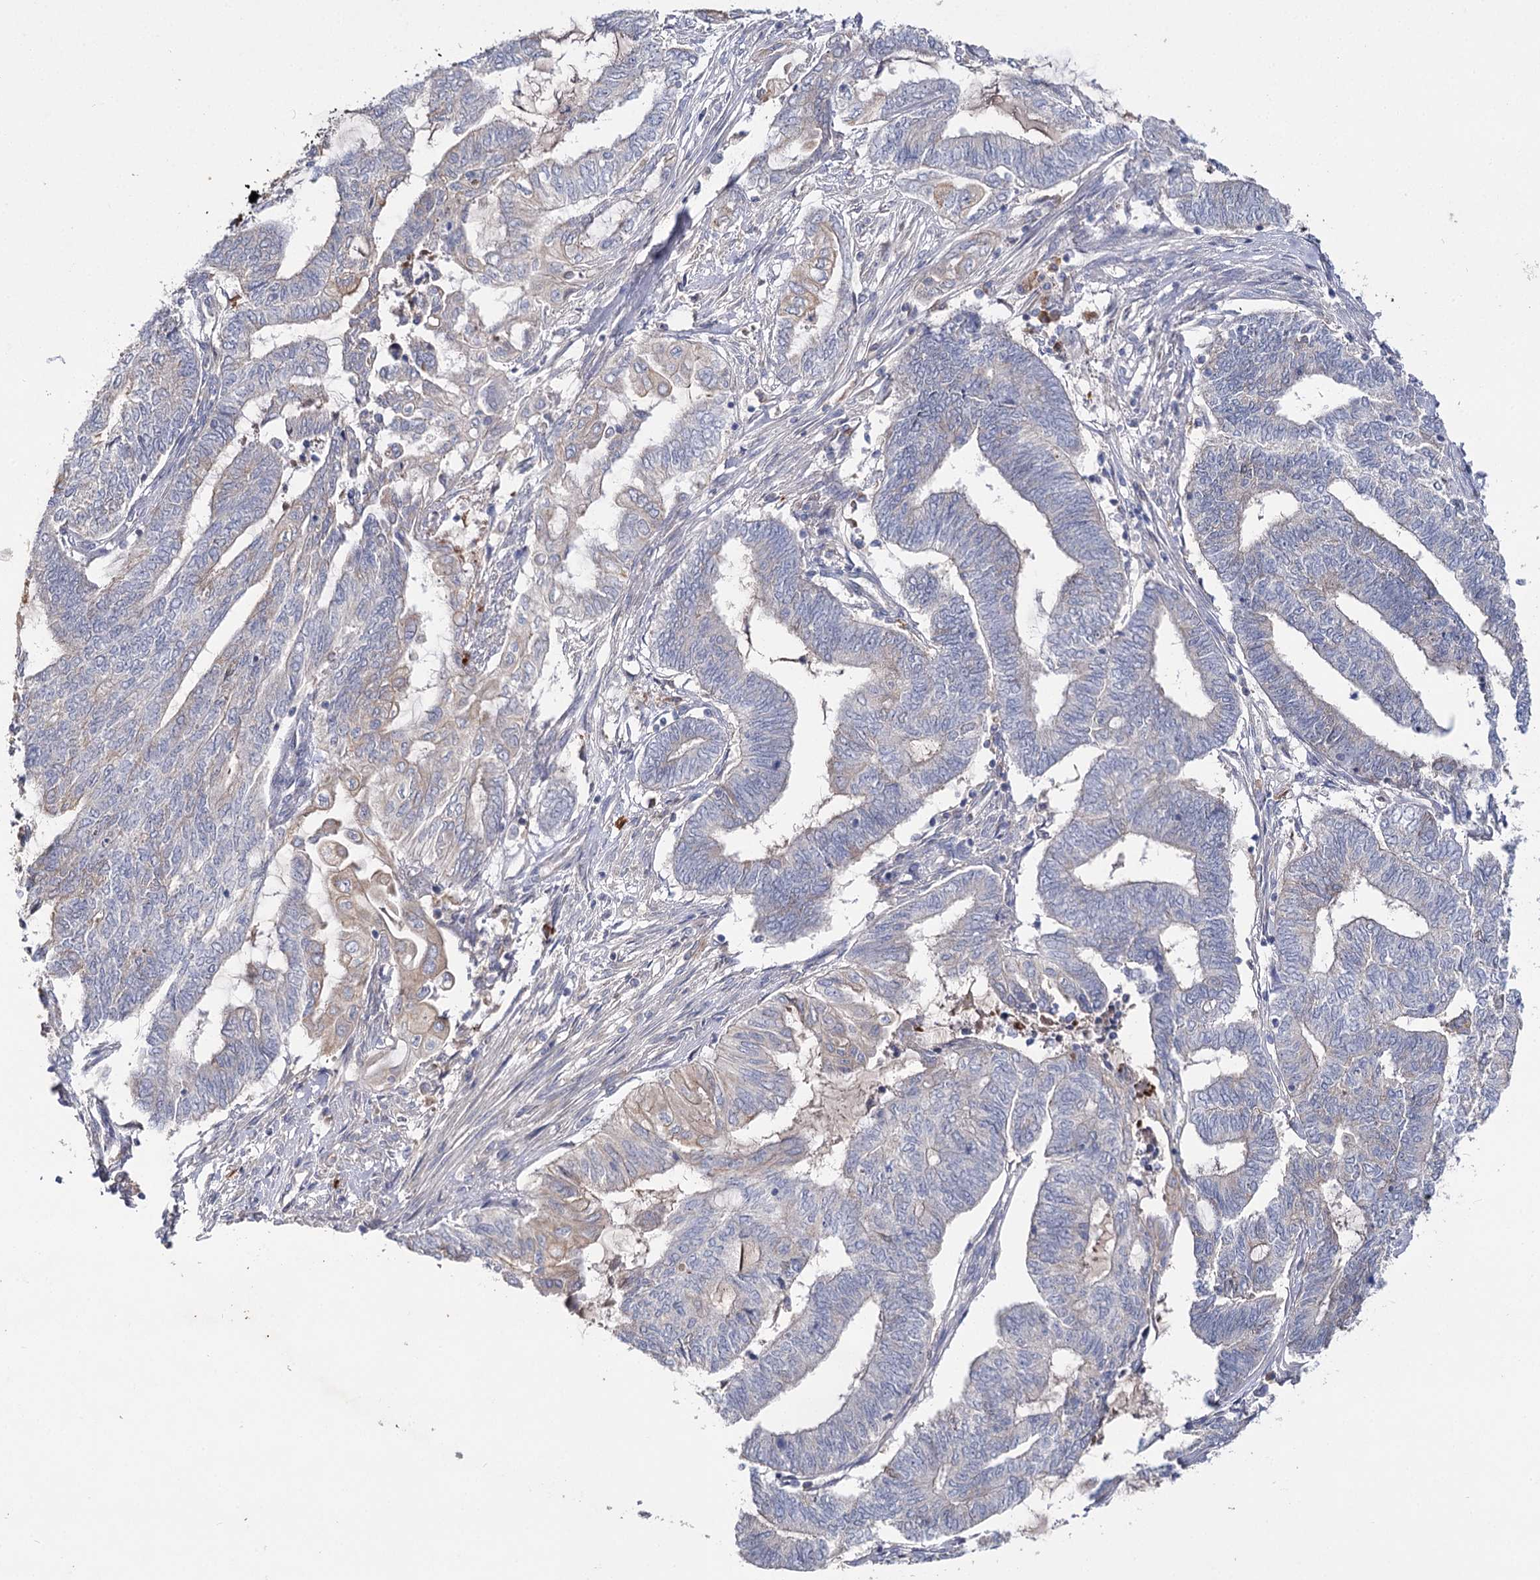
{"staining": {"intensity": "negative", "quantity": "none", "location": "none"}, "tissue": "endometrial cancer", "cell_type": "Tumor cells", "image_type": "cancer", "snomed": [{"axis": "morphology", "description": "Adenocarcinoma, NOS"}, {"axis": "topography", "description": "Uterus"}, {"axis": "topography", "description": "Endometrium"}], "caption": "Tumor cells are negative for protein expression in human adenocarcinoma (endometrial). (DAB immunohistochemistry (IHC) with hematoxylin counter stain).", "gene": "IL1RAP", "patient": {"sex": "female", "age": 70}}